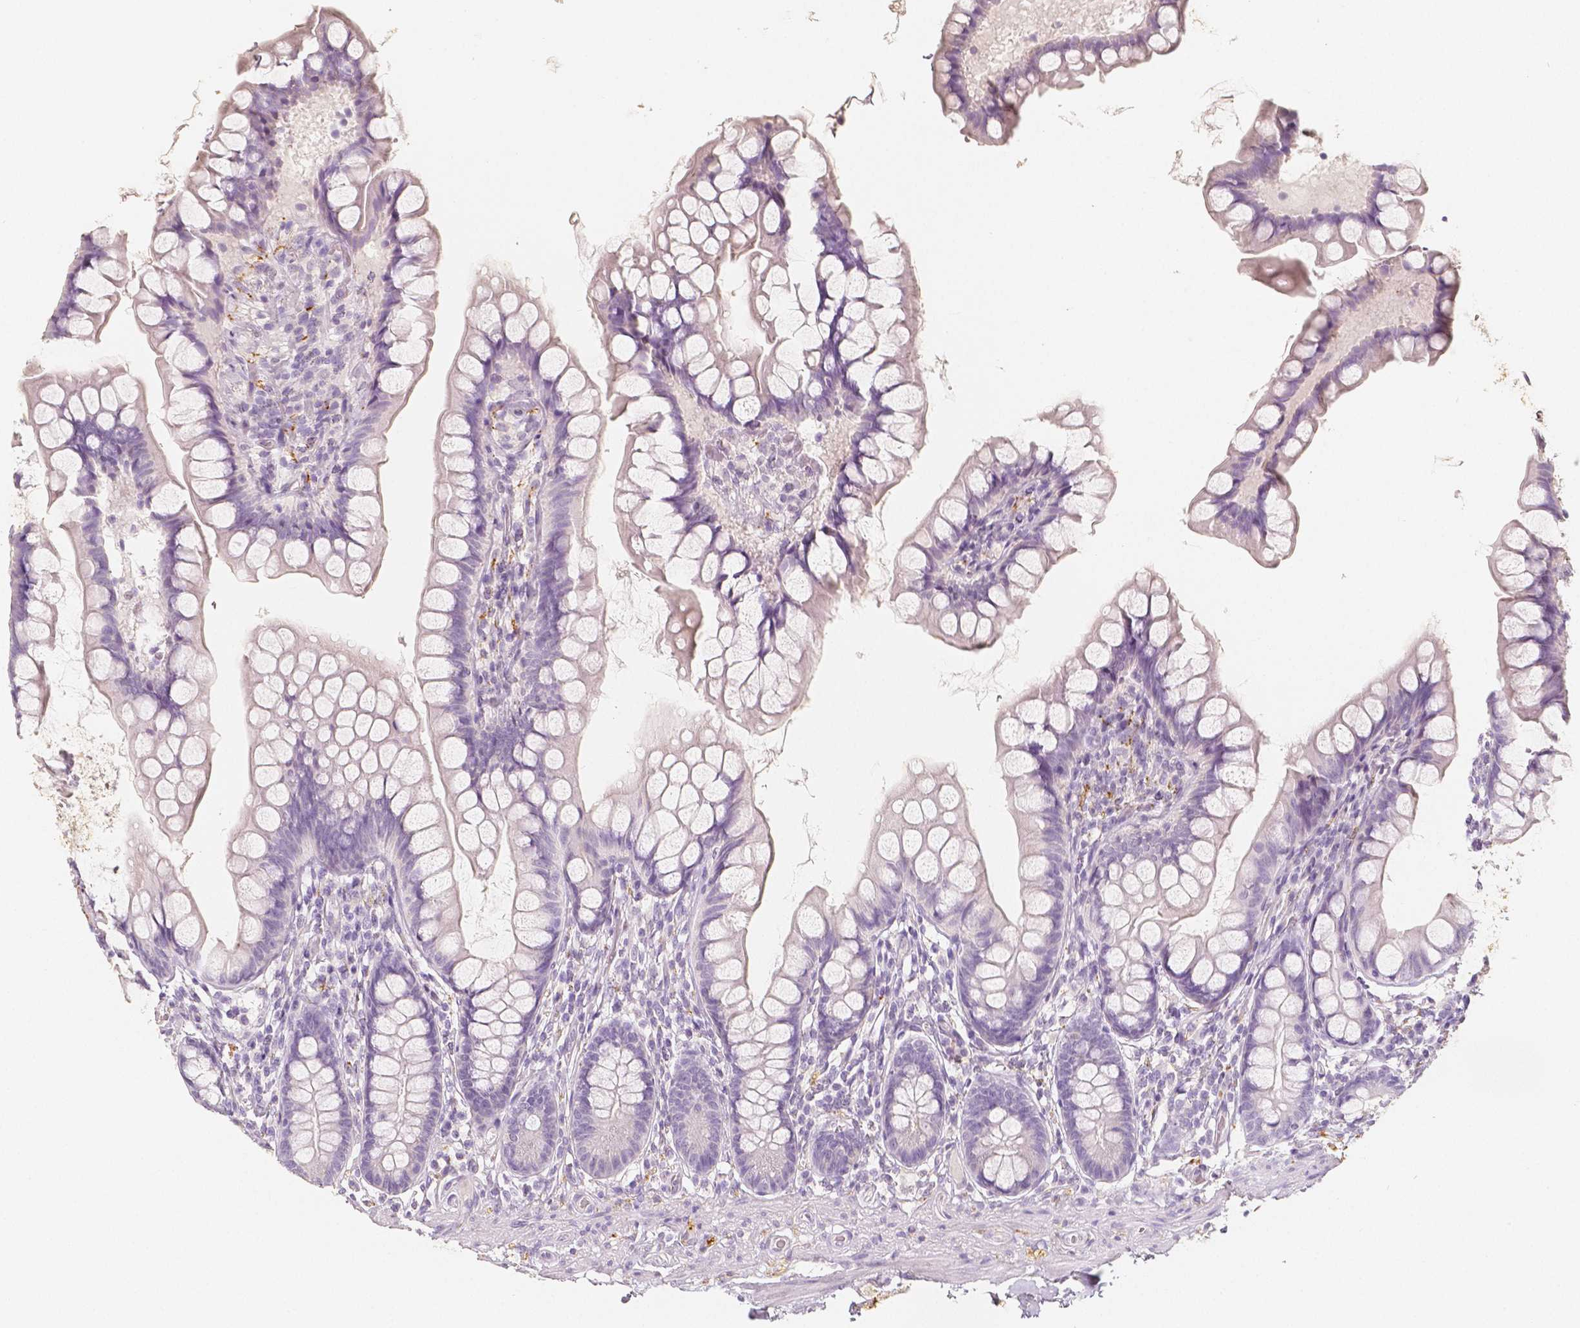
{"staining": {"intensity": "negative", "quantity": "none", "location": "none"}, "tissue": "small intestine", "cell_type": "Glandular cells", "image_type": "normal", "snomed": [{"axis": "morphology", "description": "Normal tissue, NOS"}, {"axis": "topography", "description": "Small intestine"}], "caption": "This is an immunohistochemistry (IHC) histopathology image of unremarkable human small intestine. There is no staining in glandular cells.", "gene": "NECAB2", "patient": {"sex": "male", "age": 70}}